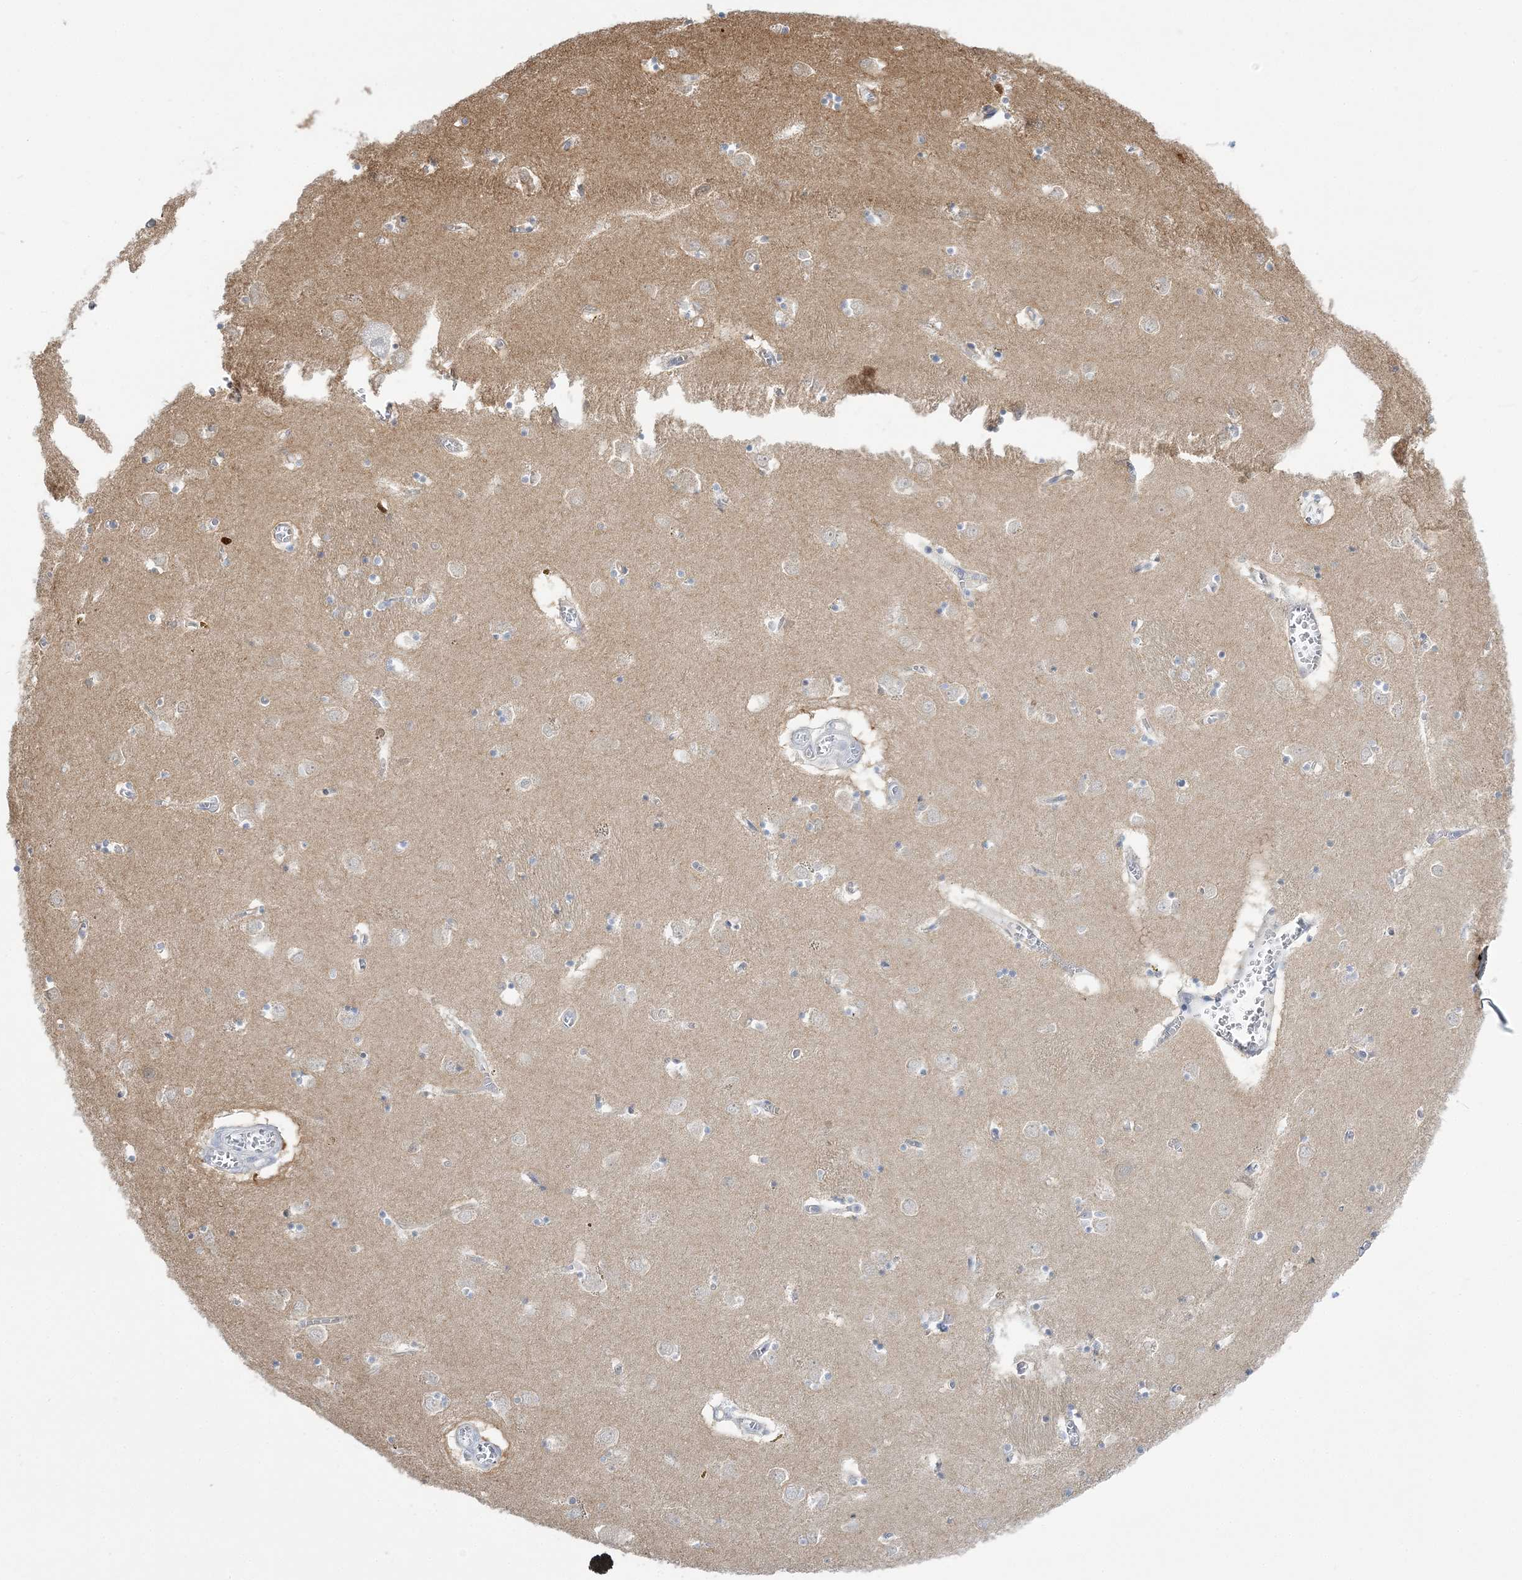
{"staining": {"intensity": "negative", "quantity": "none", "location": "none"}, "tissue": "caudate", "cell_type": "Glial cells", "image_type": "normal", "snomed": [{"axis": "morphology", "description": "Normal tissue, NOS"}, {"axis": "topography", "description": "Lateral ventricle wall"}], "caption": "DAB (3,3'-diaminobenzidine) immunohistochemical staining of benign human caudate displays no significant expression in glial cells.", "gene": "THADA", "patient": {"sex": "male", "age": 70}}